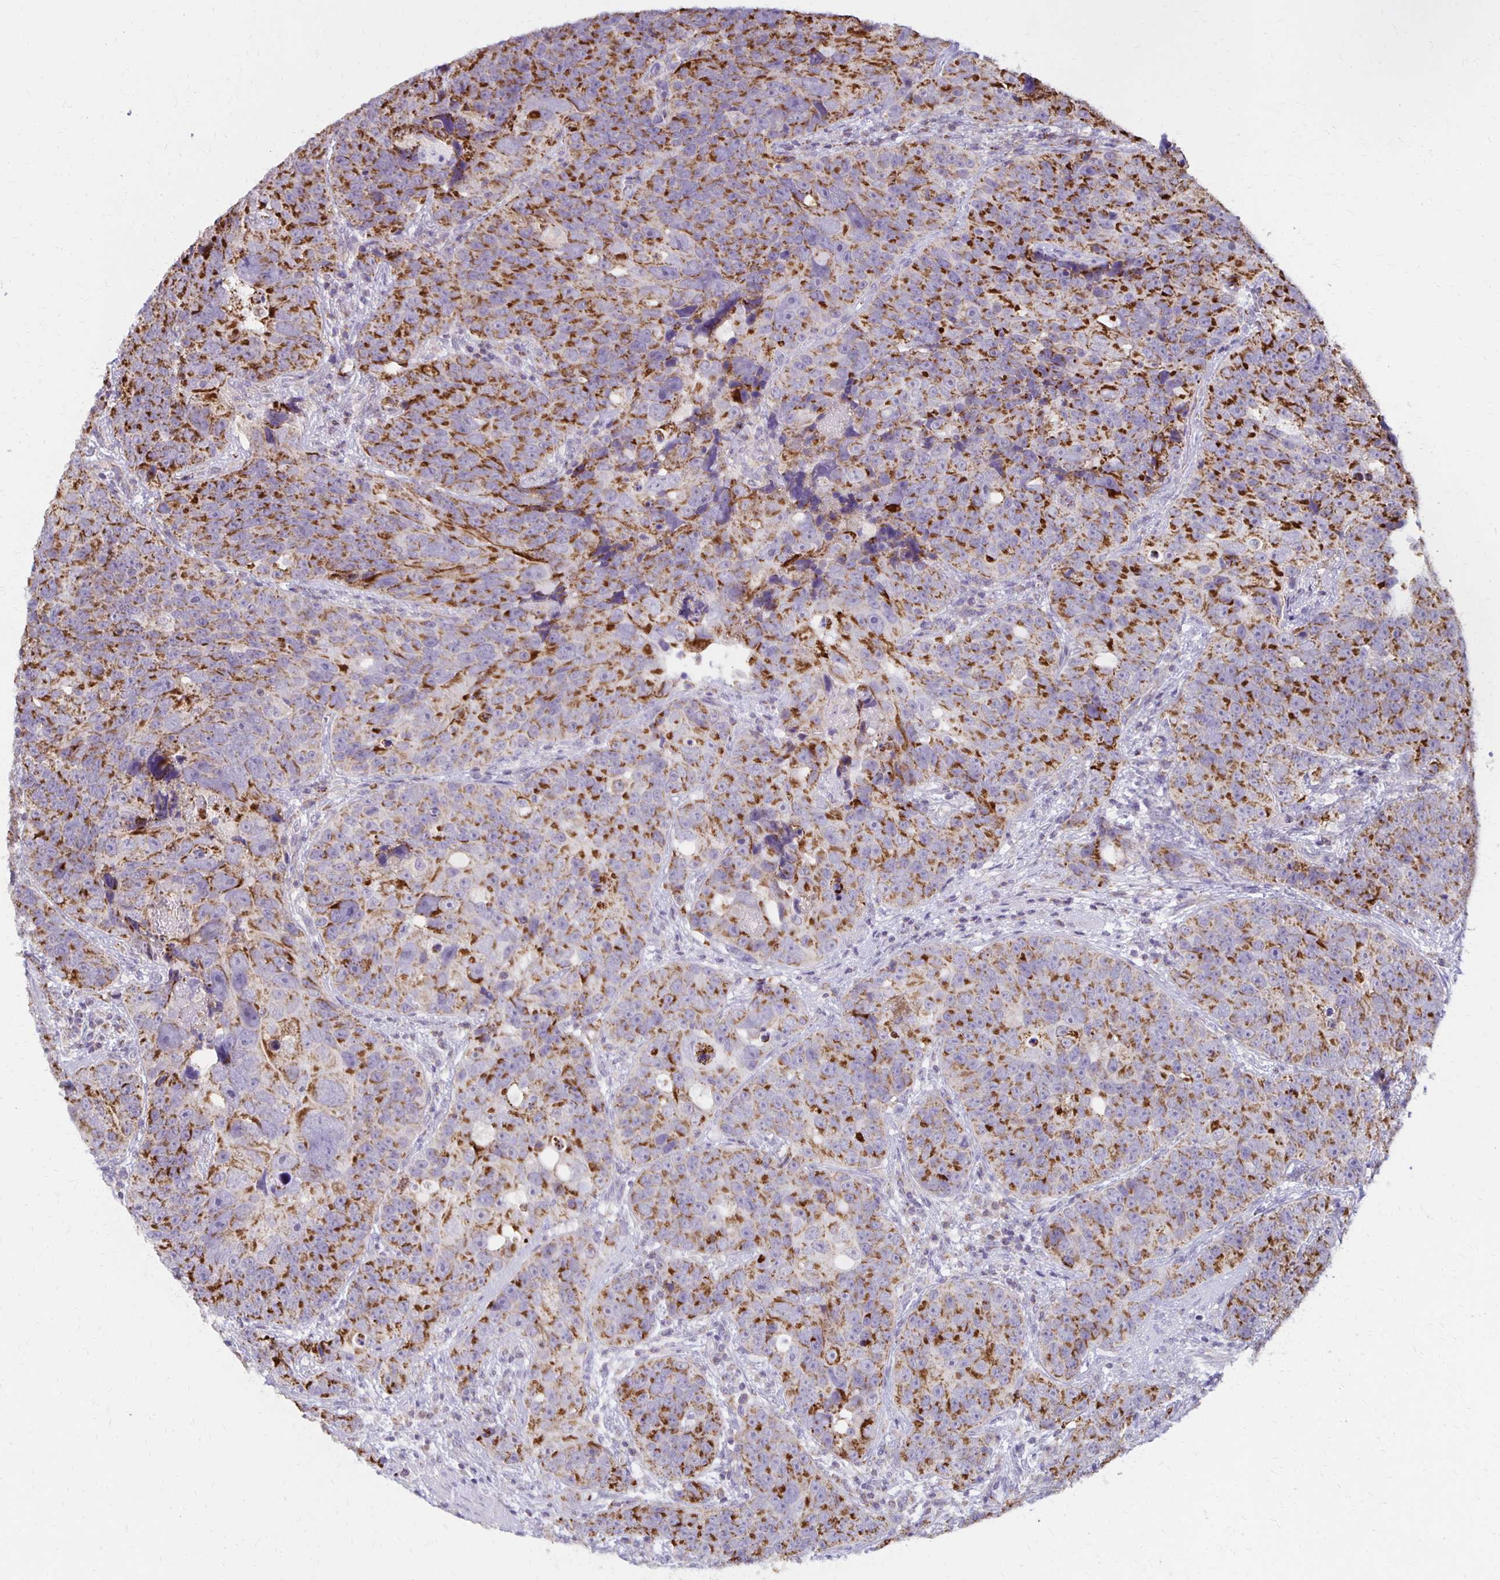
{"staining": {"intensity": "strong", "quantity": ">75%", "location": "cytoplasmic/membranous"}, "tissue": "urothelial cancer", "cell_type": "Tumor cells", "image_type": "cancer", "snomed": [{"axis": "morphology", "description": "Urothelial carcinoma, NOS"}, {"axis": "topography", "description": "Urinary bladder"}], "caption": "A brown stain highlights strong cytoplasmic/membranous staining of a protein in human urothelial cancer tumor cells. Nuclei are stained in blue.", "gene": "IER3", "patient": {"sex": "male", "age": 52}}